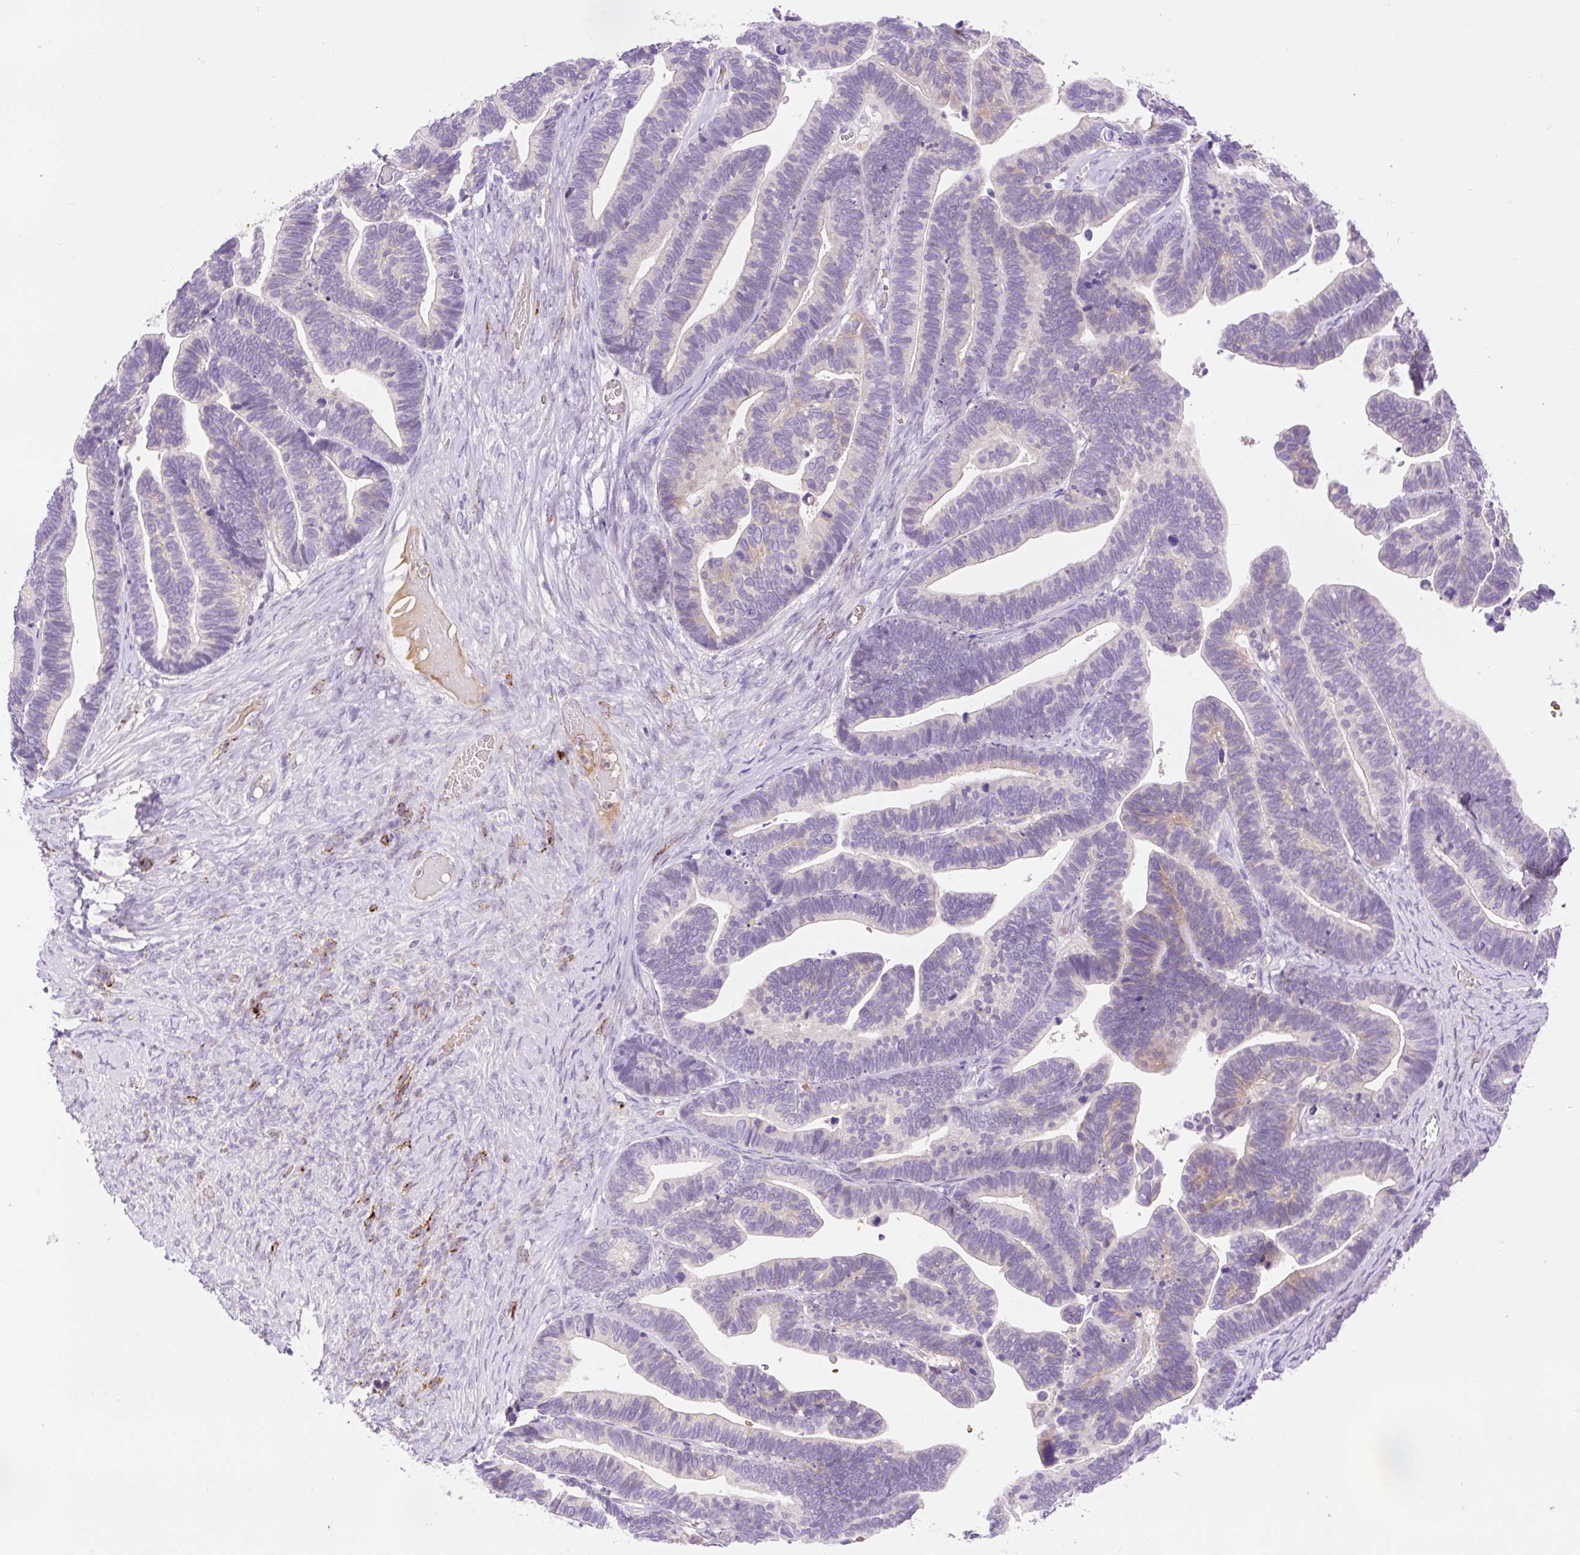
{"staining": {"intensity": "negative", "quantity": "none", "location": "none"}, "tissue": "ovarian cancer", "cell_type": "Tumor cells", "image_type": "cancer", "snomed": [{"axis": "morphology", "description": "Cystadenocarcinoma, serous, NOS"}, {"axis": "topography", "description": "Ovary"}], "caption": "Immunohistochemical staining of human serous cystadenocarcinoma (ovarian) exhibits no significant expression in tumor cells.", "gene": "LHFPL5", "patient": {"sex": "female", "age": 56}}